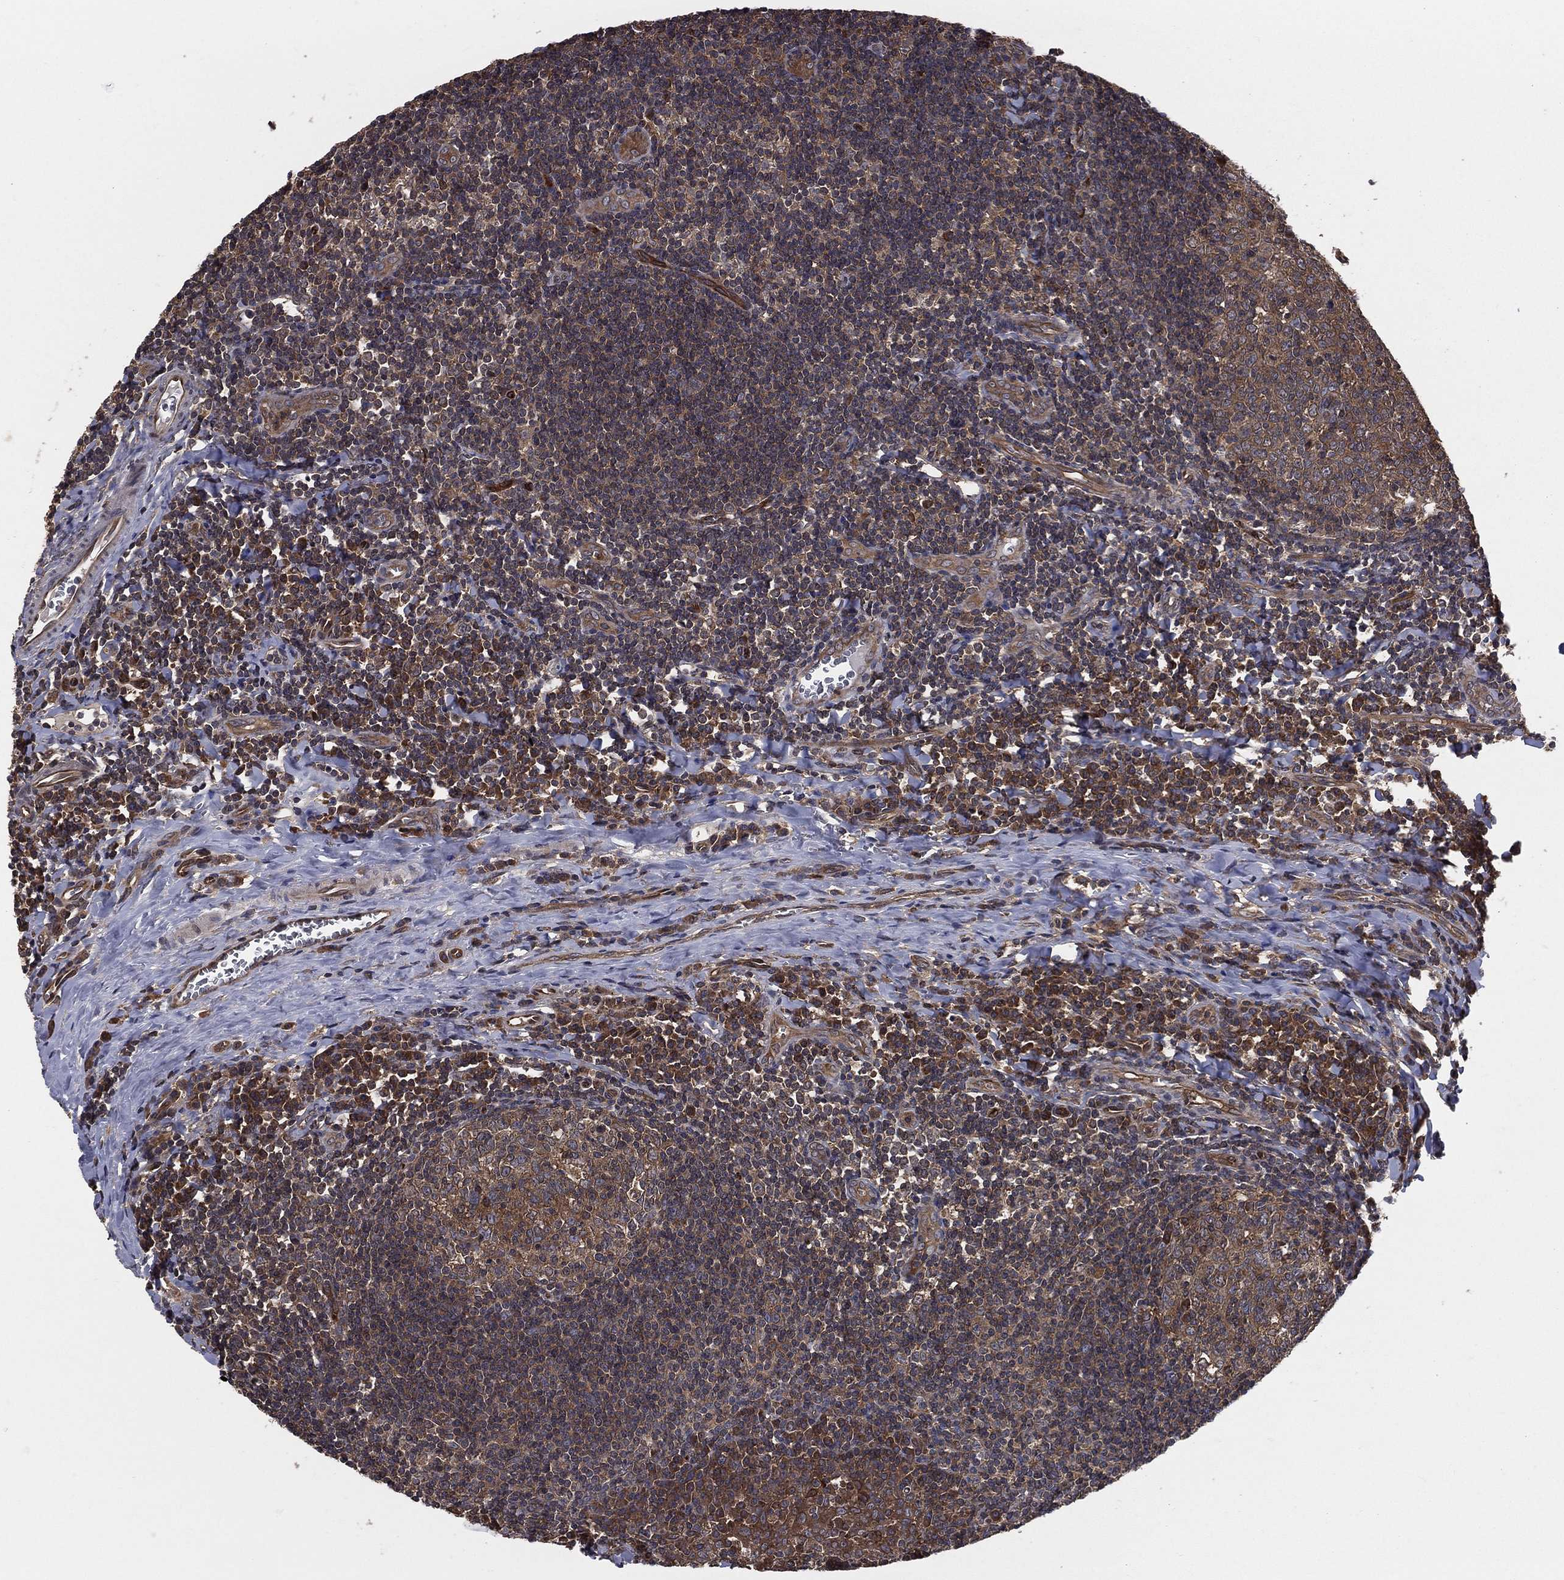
{"staining": {"intensity": "moderate", "quantity": ">75%", "location": "cytoplasmic/membranous"}, "tissue": "tonsil", "cell_type": "Germinal center cells", "image_type": "normal", "snomed": [{"axis": "morphology", "description": "Normal tissue, NOS"}, {"axis": "morphology", "description": "Inflammation, NOS"}, {"axis": "topography", "description": "Tonsil"}], "caption": "Normal tonsil was stained to show a protein in brown. There is medium levels of moderate cytoplasmic/membranous expression in about >75% of germinal center cells. (DAB (3,3'-diaminobenzidine) = brown stain, brightfield microscopy at high magnification).", "gene": "CERT1", "patient": {"sex": "female", "age": 31}}